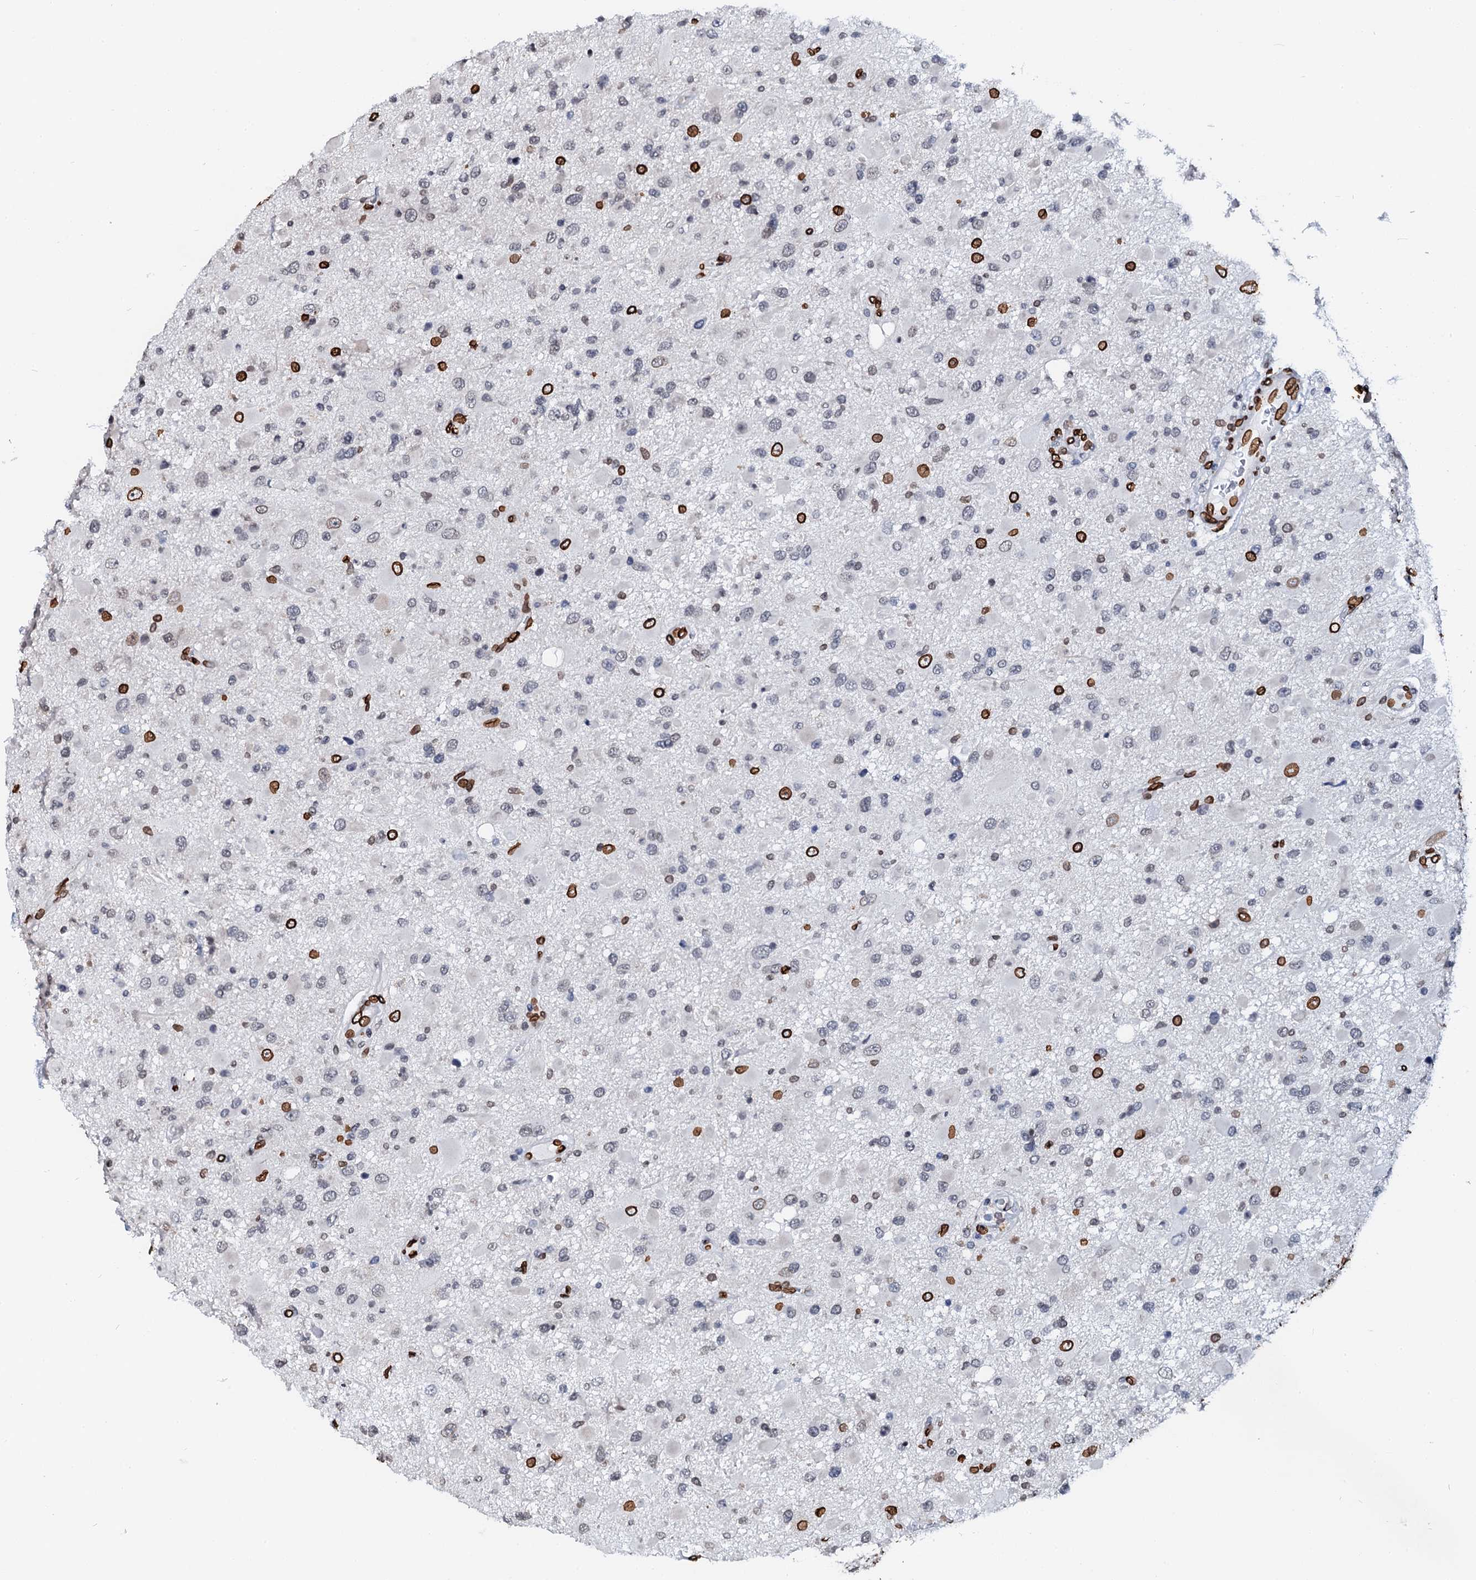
{"staining": {"intensity": "strong", "quantity": "<25%", "location": "nuclear"}, "tissue": "glioma", "cell_type": "Tumor cells", "image_type": "cancer", "snomed": [{"axis": "morphology", "description": "Glioma, malignant, High grade"}, {"axis": "topography", "description": "Brain"}], "caption": "Protein staining reveals strong nuclear expression in approximately <25% of tumor cells in malignant glioma (high-grade). Using DAB (brown) and hematoxylin (blue) stains, captured at high magnification using brightfield microscopy.", "gene": "KATNAL2", "patient": {"sex": "male", "age": 53}}